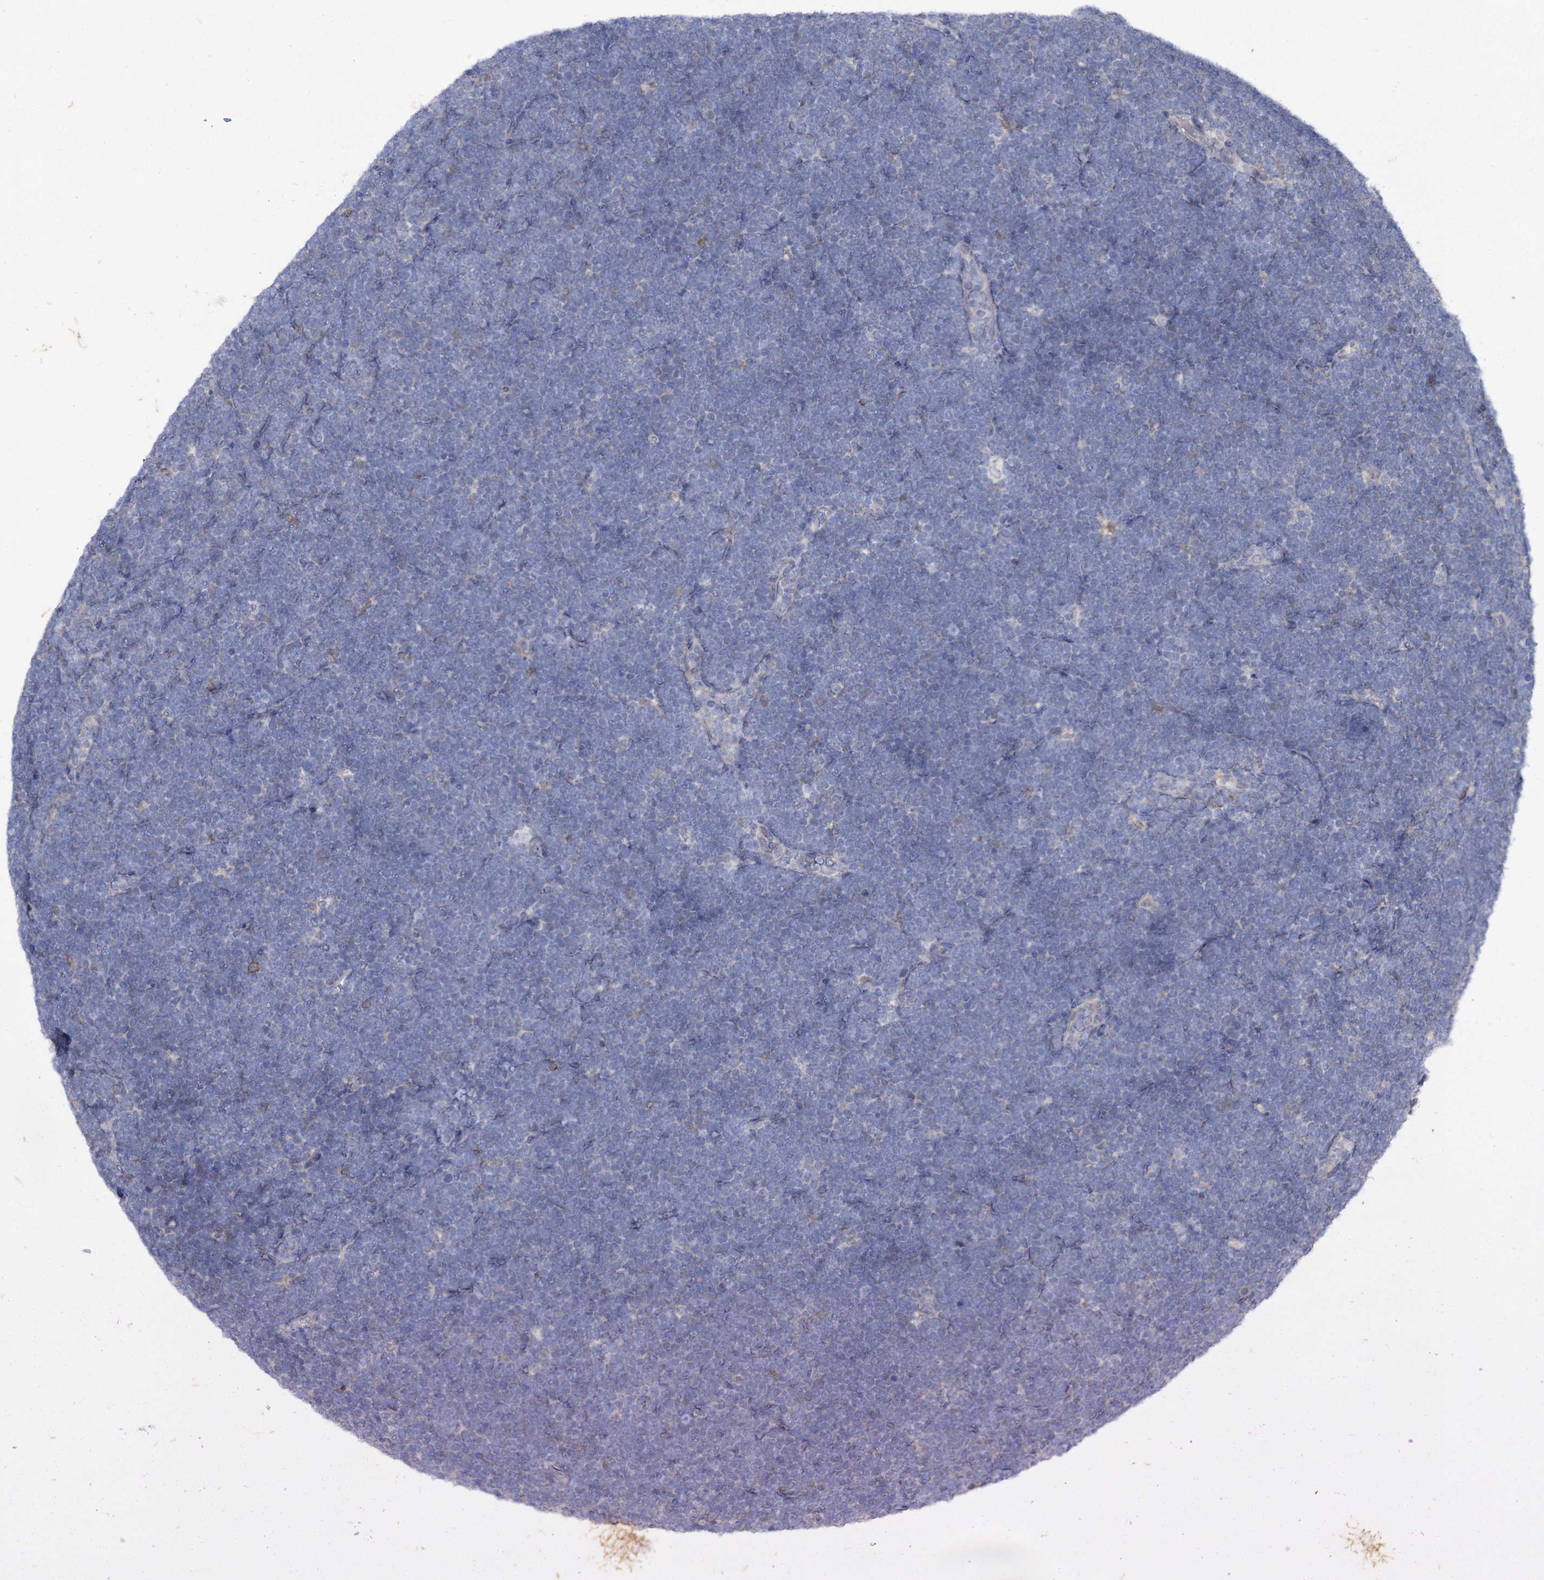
{"staining": {"intensity": "negative", "quantity": "none", "location": "none"}, "tissue": "lymphoma", "cell_type": "Tumor cells", "image_type": "cancer", "snomed": [{"axis": "morphology", "description": "Malignant lymphoma, non-Hodgkin's type, High grade"}, {"axis": "topography", "description": "Lymph node"}], "caption": "DAB (3,3'-diaminobenzidine) immunohistochemical staining of malignant lymphoma, non-Hodgkin's type (high-grade) reveals no significant staining in tumor cells.", "gene": "MID1IP1", "patient": {"sex": "male", "age": 13}}